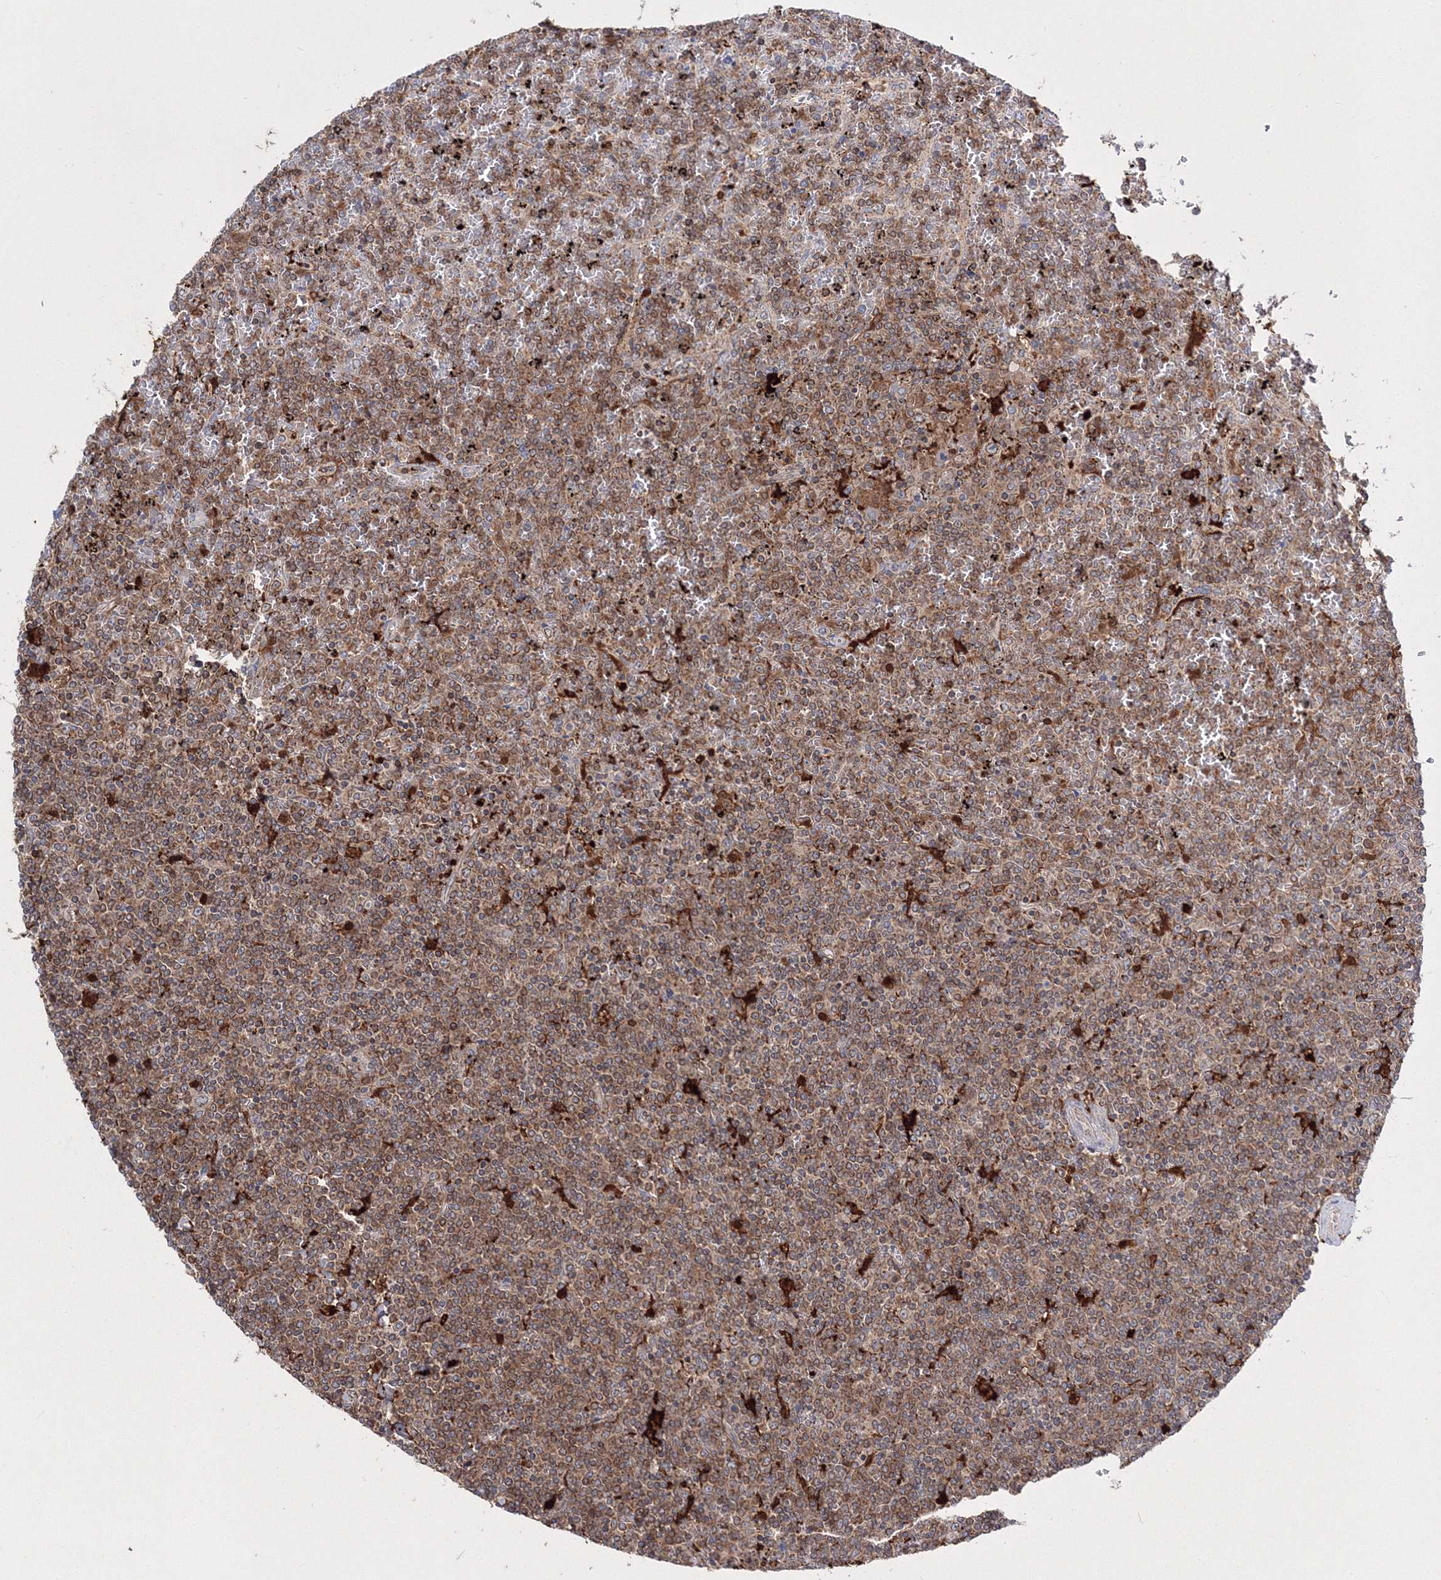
{"staining": {"intensity": "moderate", "quantity": ">75%", "location": "cytoplasmic/membranous"}, "tissue": "lymphoma", "cell_type": "Tumor cells", "image_type": "cancer", "snomed": [{"axis": "morphology", "description": "Malignant lymphoma, non-Hodgkin's type, Low grade"}, {"axis": "topography", "description": "Spleen"}], "caption": "Immunohistochemistry micrograph of lymphoma stained for a protein (brown), which reveals medium levels of moderate cytoplasmic/membranous positivity in about >75% of tumor cells.", "gene": "ARCN1", "patient": {"sex": "female", "age": 19}}